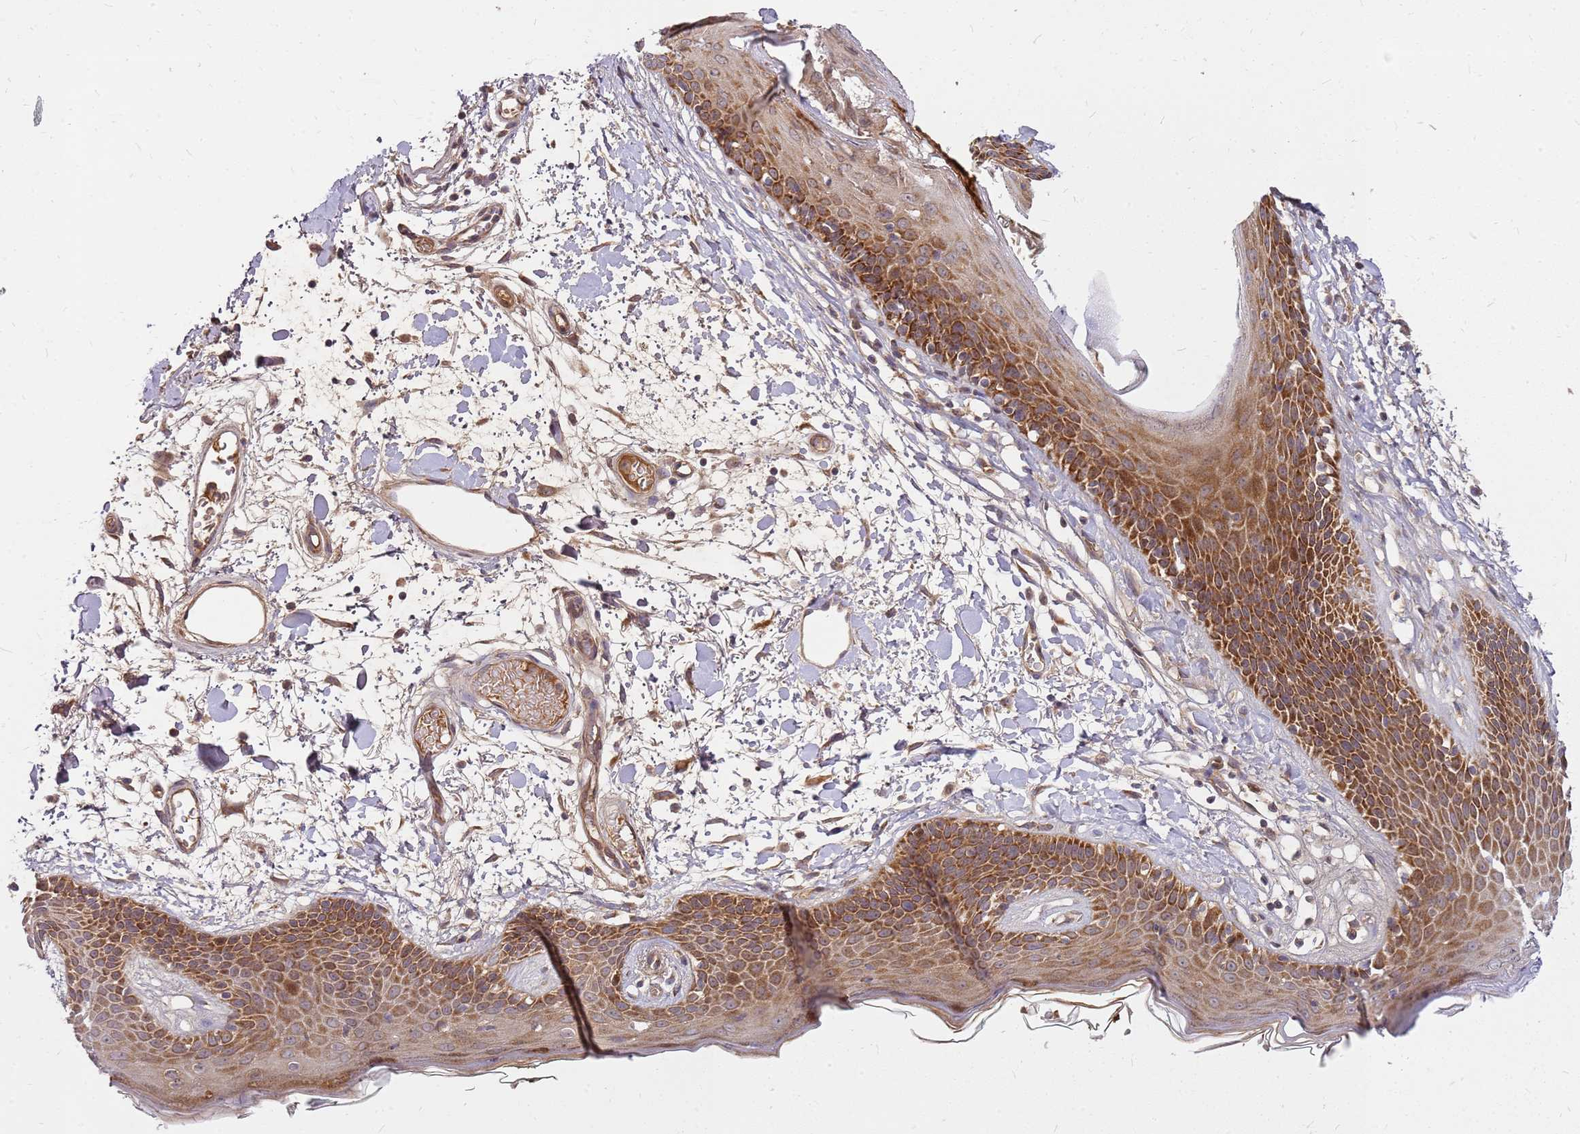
{"staining": {"intensity": "moderate", "quantity": ">75%", "location": "cytoplasmic/membranous,nuclear"}, "tissue": "skin", "cell_type": "Fibroblasts", "image_type": "normal", "snomed": [{"axis": "morphology", "description": "Normal tissue, NOS"}, {"axis": "topography", "description": "Skin"}], "caption": "DAB (3,3'-diaminobenzidine) immunohistochemical staining of normal human skin demonstrates moderate cytoplasmic/membranous,nuclear protein expression in approximately >75% of fibroblasts.", "gene": "CCDC159", "patient": {"sex": "male", "age": 79}}